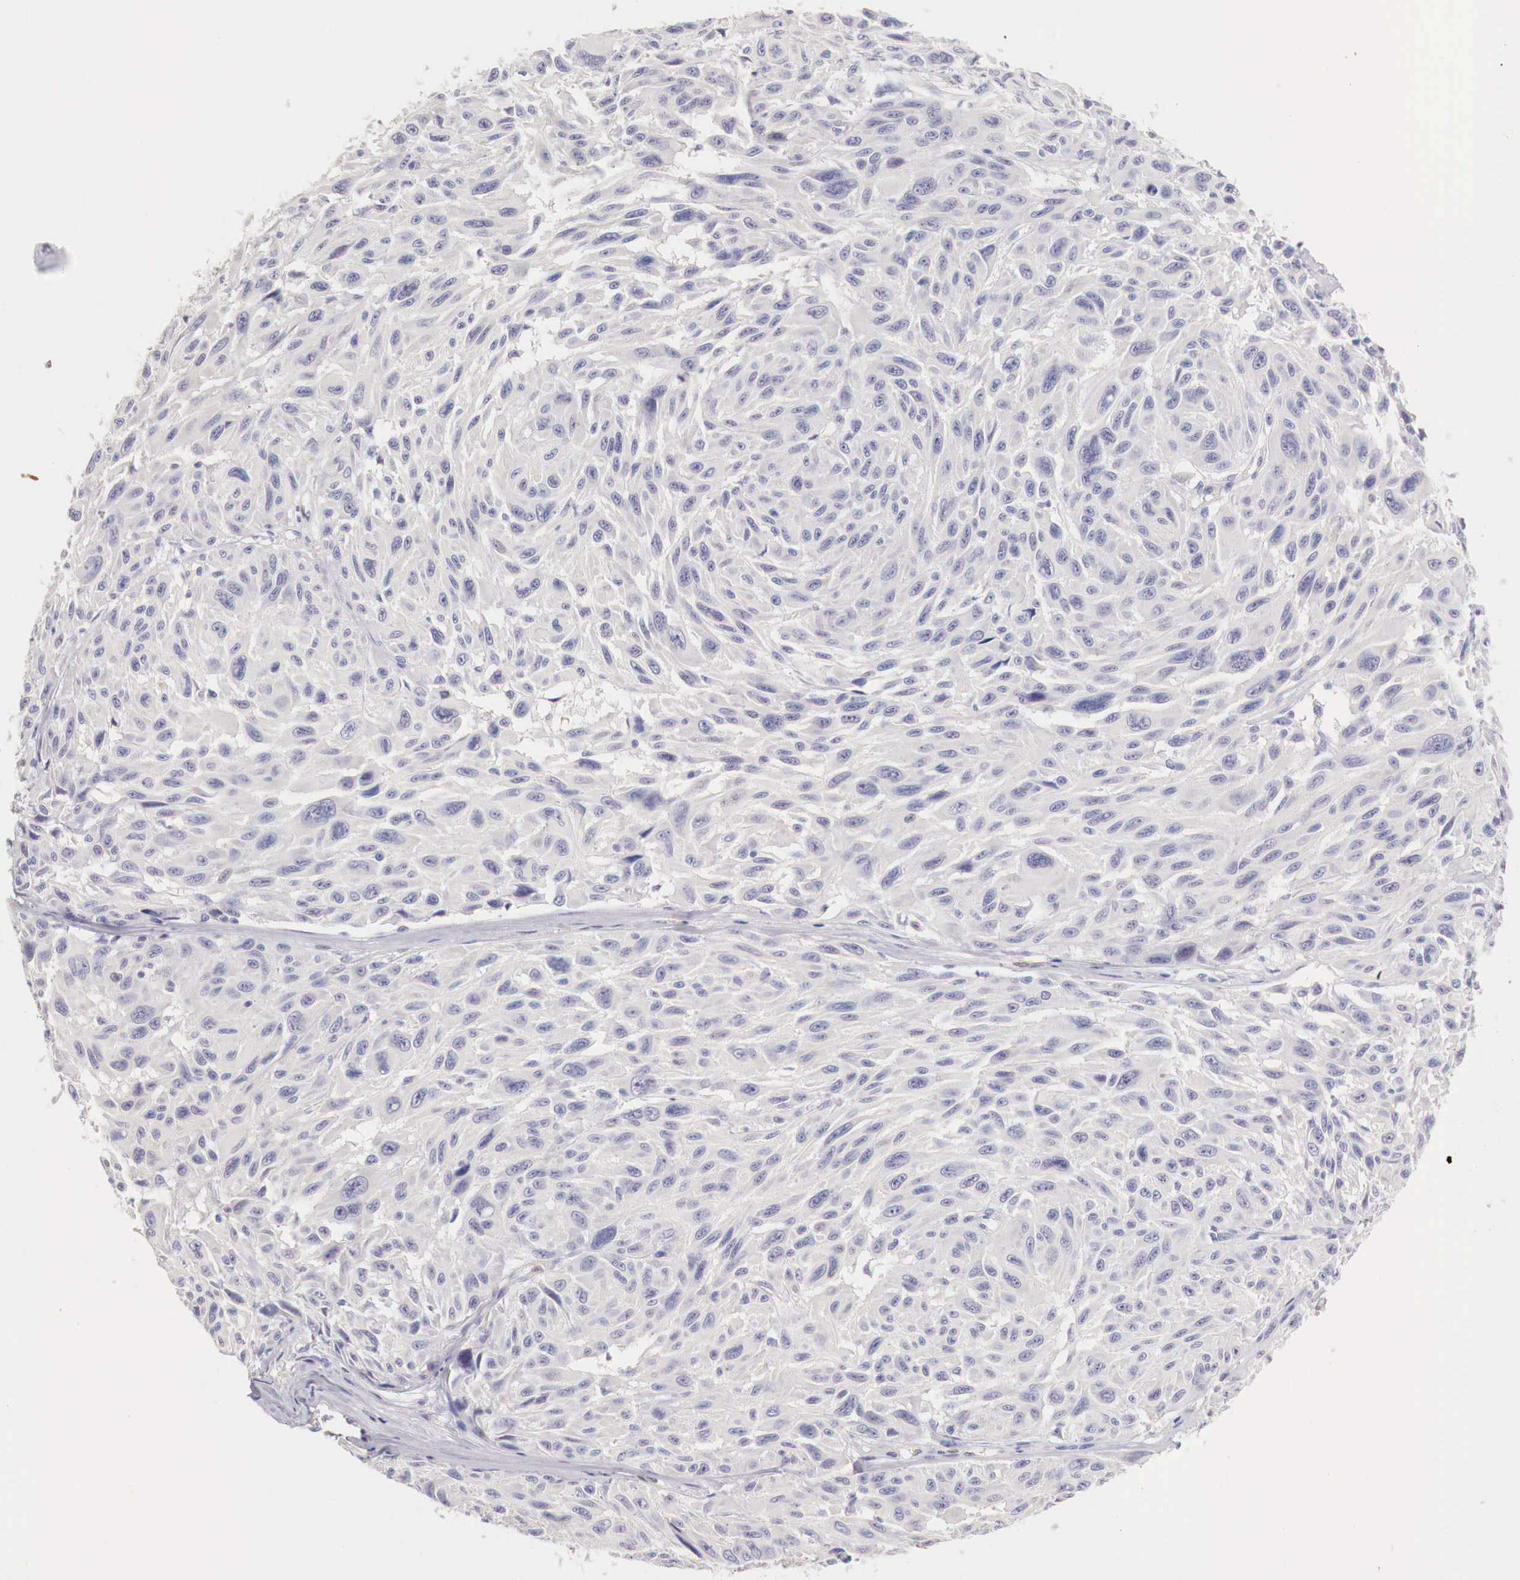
{"staining": {"intensity": "weak", "quantity": "<25%", "location": "cytoplasmic/membranous"}, "tissue": "melanoma", "cell_type": "Tumor cells", "image_type": "cancer", "snomed": [{"axis": "morphology", "description": "Malignant melanoma, NOS"}, {"axis": "topography", "description": "Skin"}], "caption": "IHC of human melanoma demonstrates no expression in tumor cells.", "gene": "ITIH6", "patient": {"sex": "male", "age": 70}}